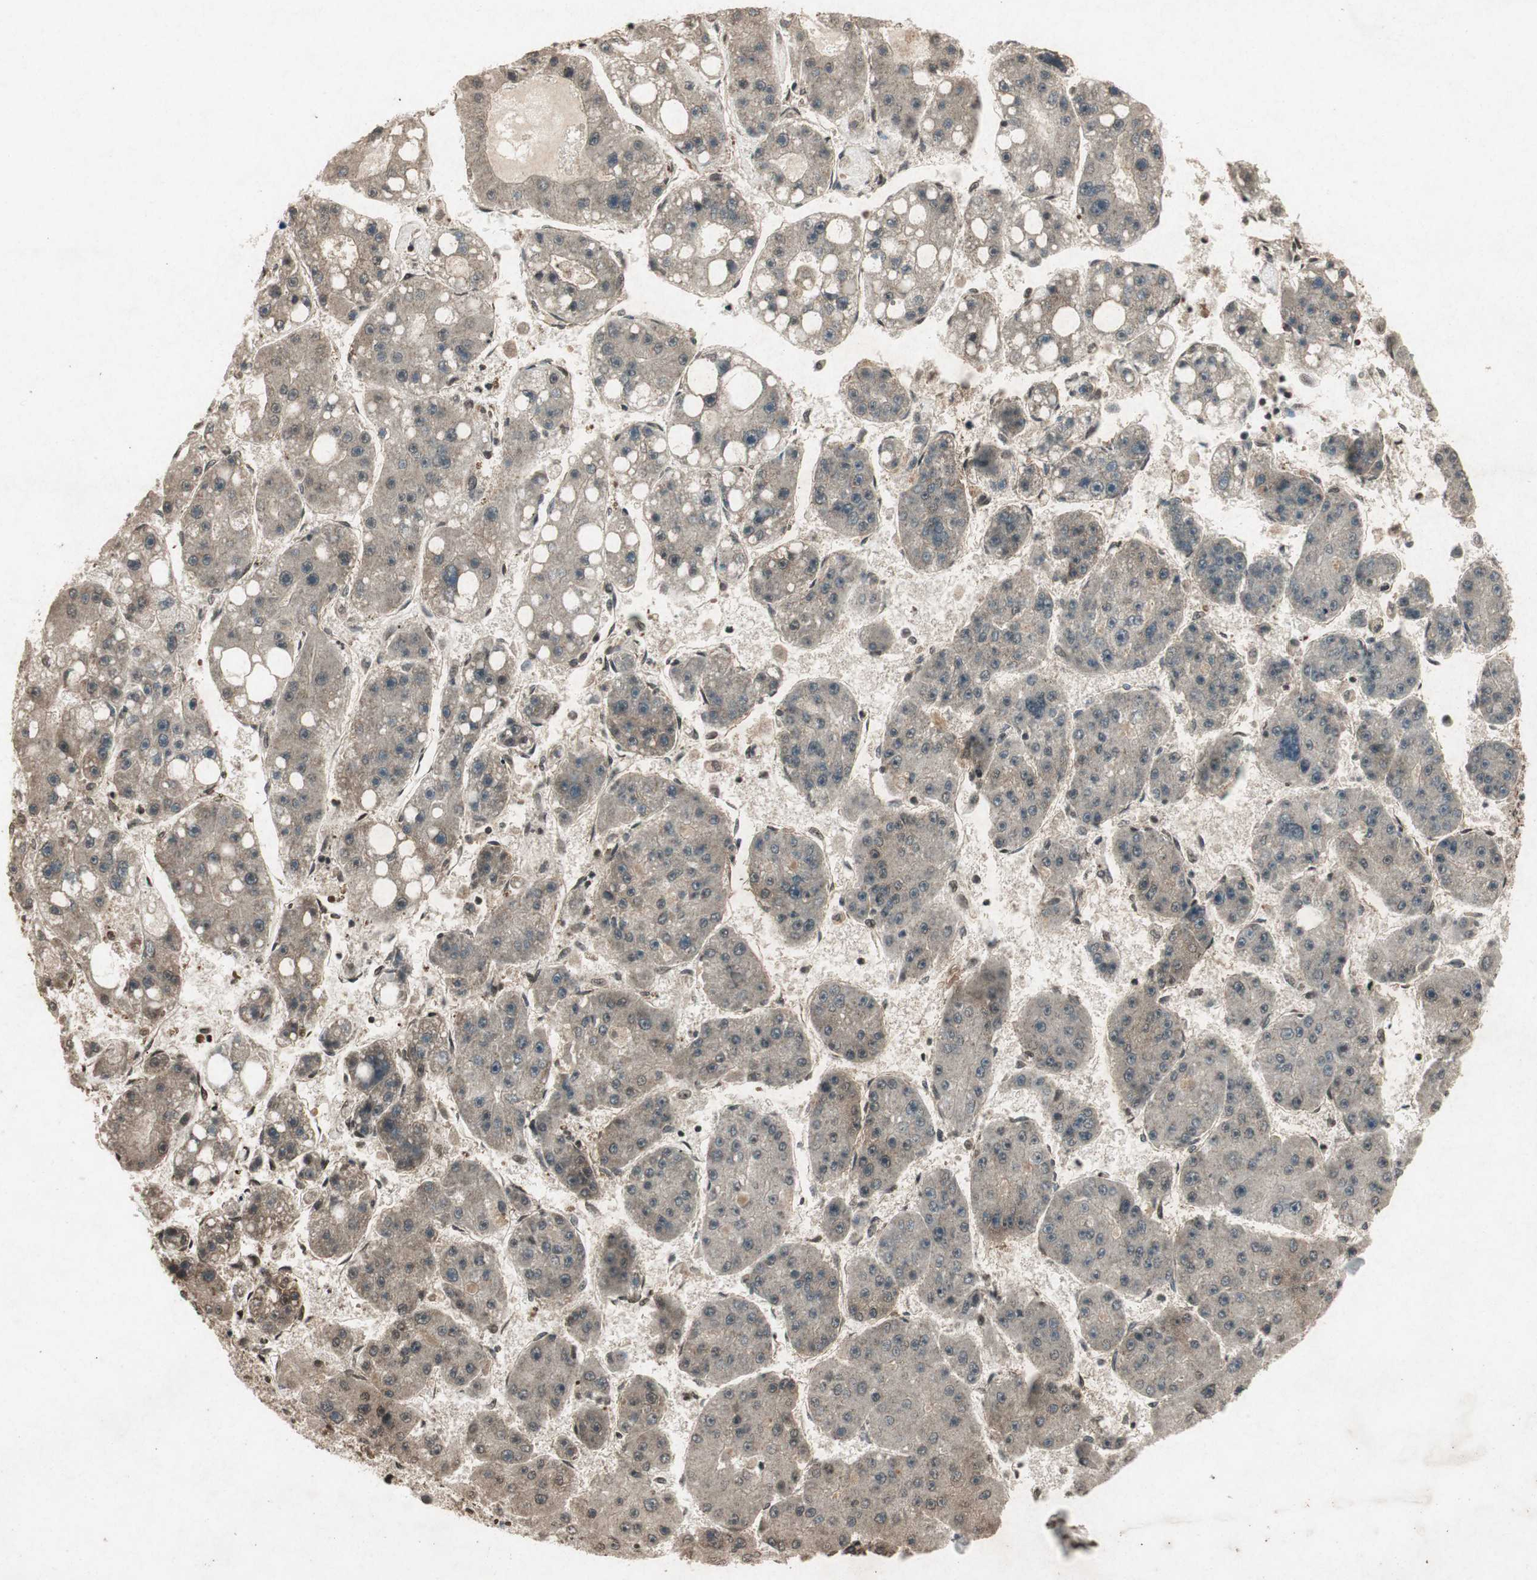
{"staining": {"intensity": "weak", "quantity": ">75%", "location": "cytoplasmic/membranous"}, "tissue": "liver cancer", "cell_type": "Tumor cells", "image_type": "cancer", "snomed": [{"axis": "morphology", "description": "Carcinoma, Hepatocellular, NOS"}, {"axis": "topography", "description": "Liver"}], "caption": "Immunohistochemical staining of liver hepatocellular carcinoma displays low levels of weak cytoplasmic/membranous staining in approximately >75% of tumor cells. (DAB (3,3'-diaminobenzidine) IHC with brightfield microscopy, high magnification).", "gene": "PRKG1", "patient": {"sex": "female", "age": 61}}